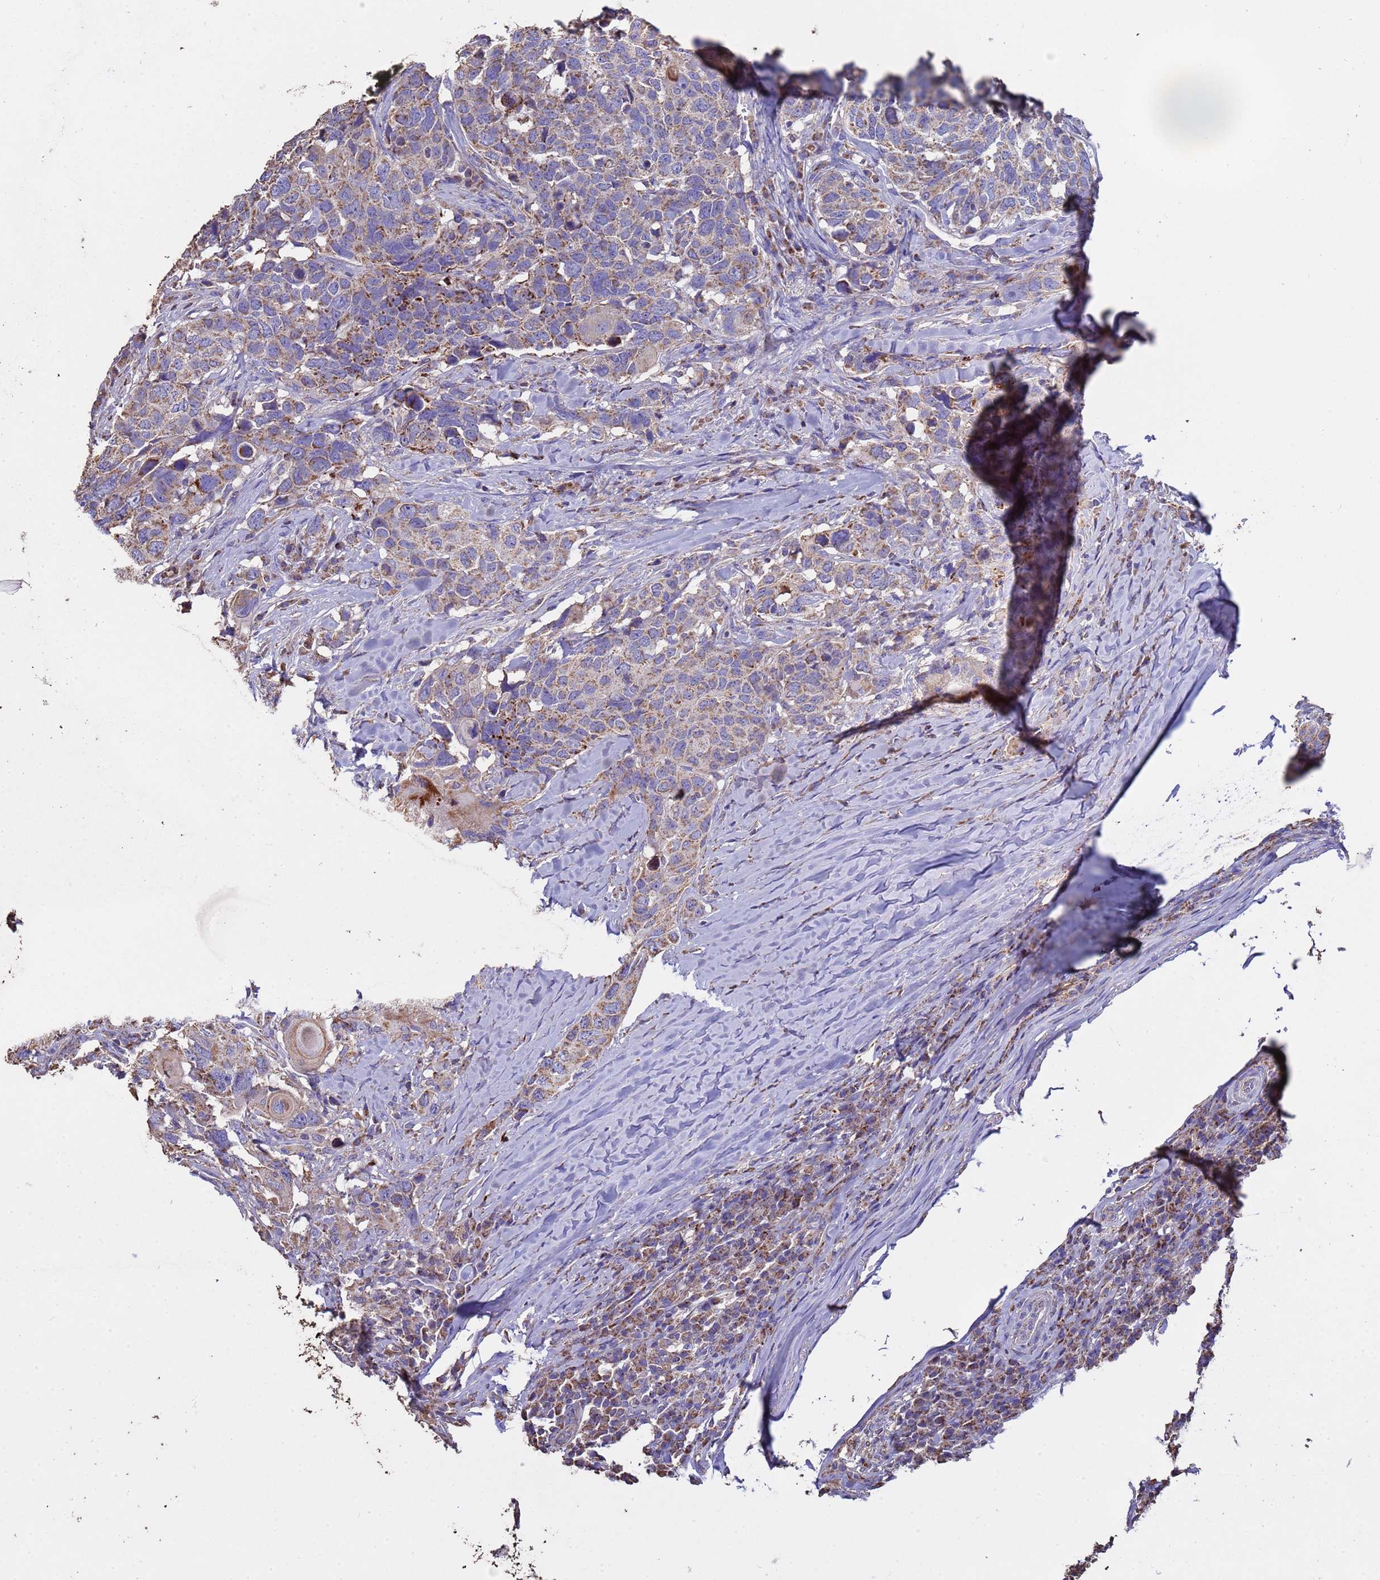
{"staining": {"intensity": "moderate", "quantity": "25%-75%", "location": "cytoplasmic/membranous"}, "tissue": "head and neck cancer", "cell_type": "Tumor cells", "image_type": "cancer", "snomed": [{"axis": "morphology", "description": "Normal tissue, NOS"}, {"axis": "morphology", "description": "Squamous cell carcinoma, NOS"}, {"axis": "topography", "description": "Skeletal muscle"}, {"axis": "topography", "description": "Vascular tissue"}, {"axis": "topography", "description": "Peripheral nerve tissue"}, {"axis": "topography", "description": "Head-Neck"}], "caption": "Squamous cell carcinoma (head and neck) tissue demonstrates moderate cytoplasmic/membranous positivity in about 25%-75% of tumor cells (brown staining indicates protein expression, while blue staining denotes nuclei).", "gene": "ZNFX1", "patient": {"sex": "male", "age": 66}}